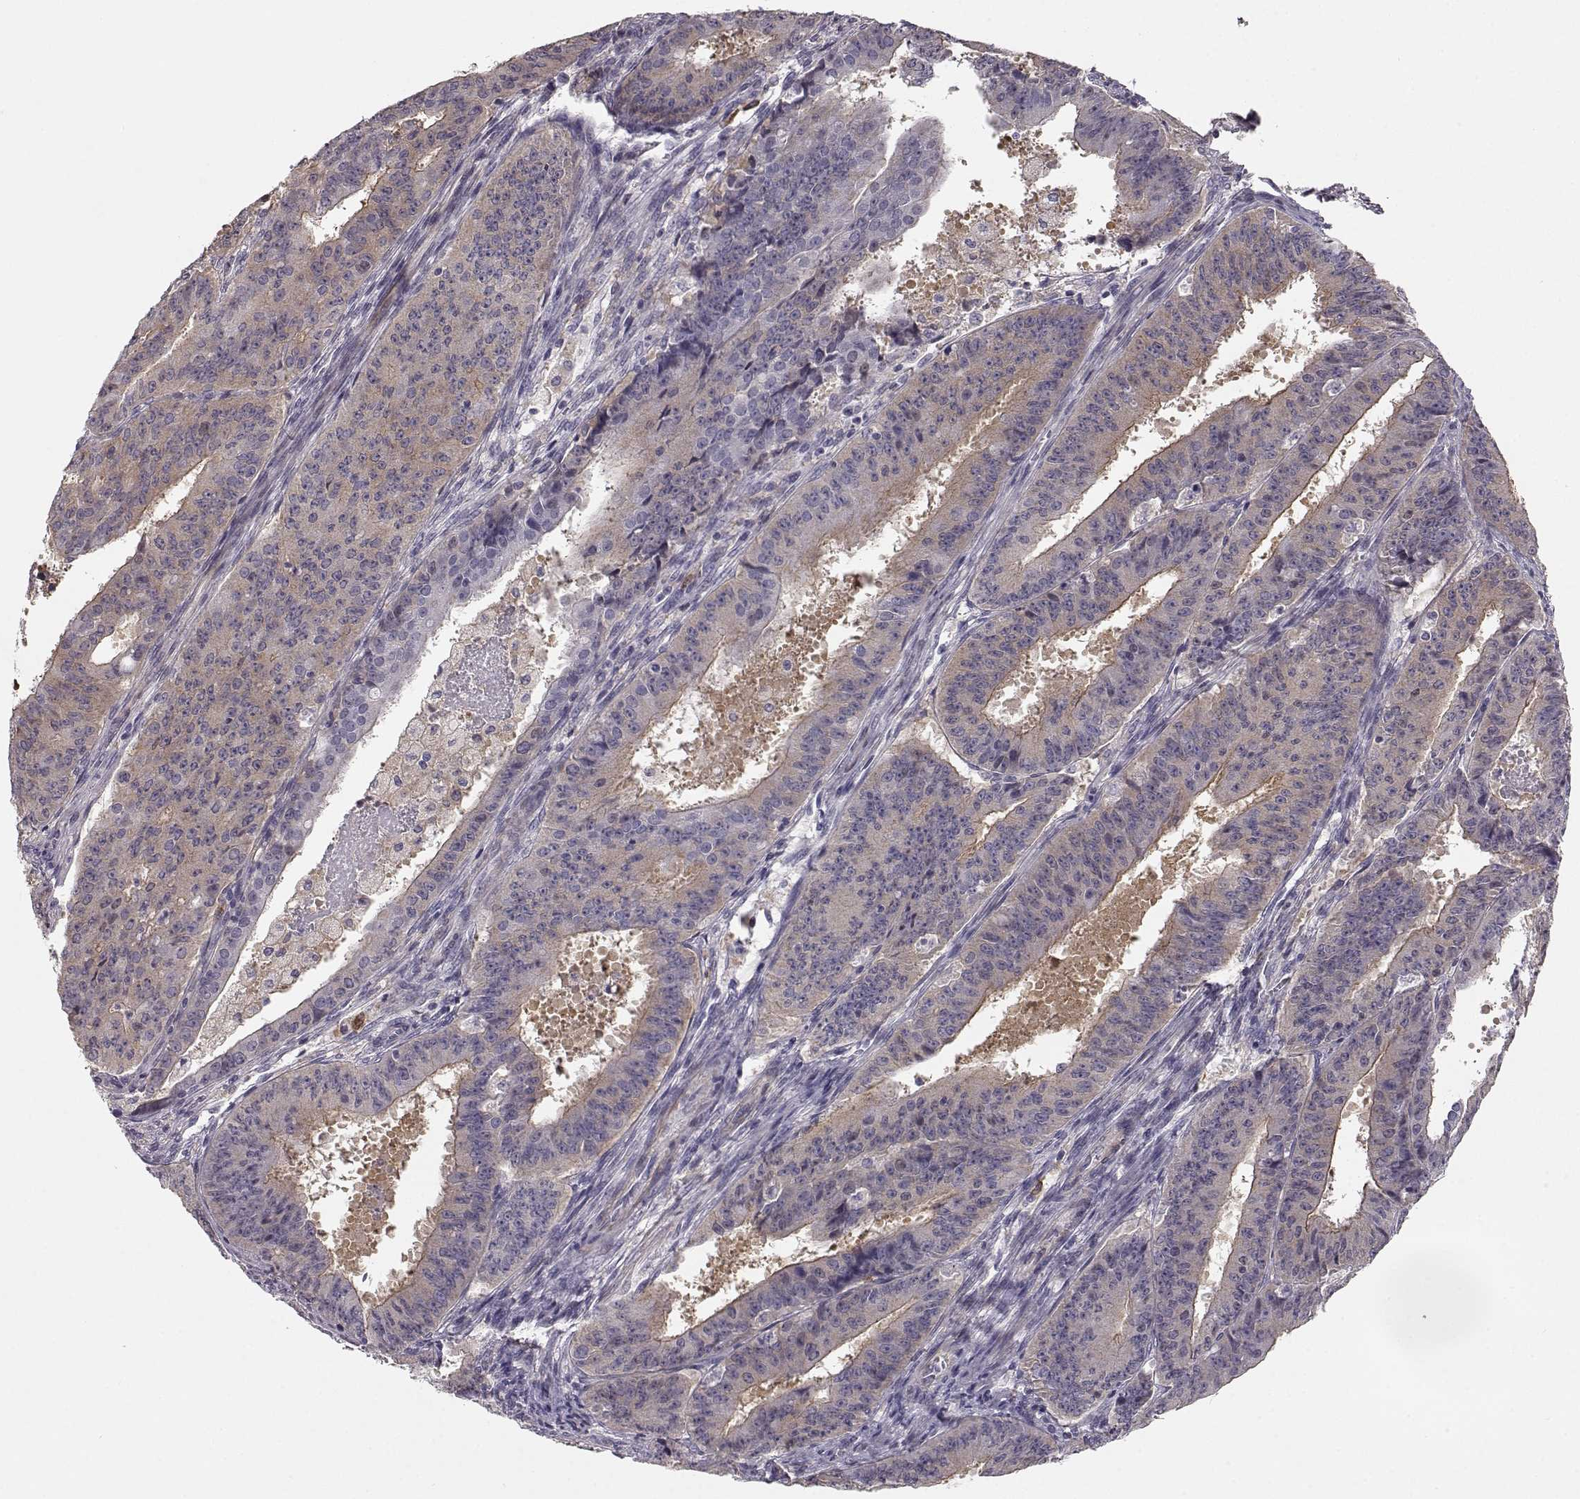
{"staining": {"intensity": "weak", "quantity": "25%-75%", "location": "cytoplasmic/membranous"}, "tissue": "ovarian cancer", "cell_type": "Tumor cells", "image_type": "cancer", "snomed": [{"axis": "morphology", "description": "Carcinoma, endometroid"}, {"axis": "topography", "description": "Ovary"}], "caption": "Protein expression analysis of endometroid carcinoma (ovarian) displays weak cytoplasmic/membranous staining in approximately 25%-75% of tumor cells. The staining was performed using DAB, with brown indicating positive protein expression. Nuclei are stained blue with hematoxylin.", "gene": "GPR50", "patient": {"sex": "female", "age": 42}}